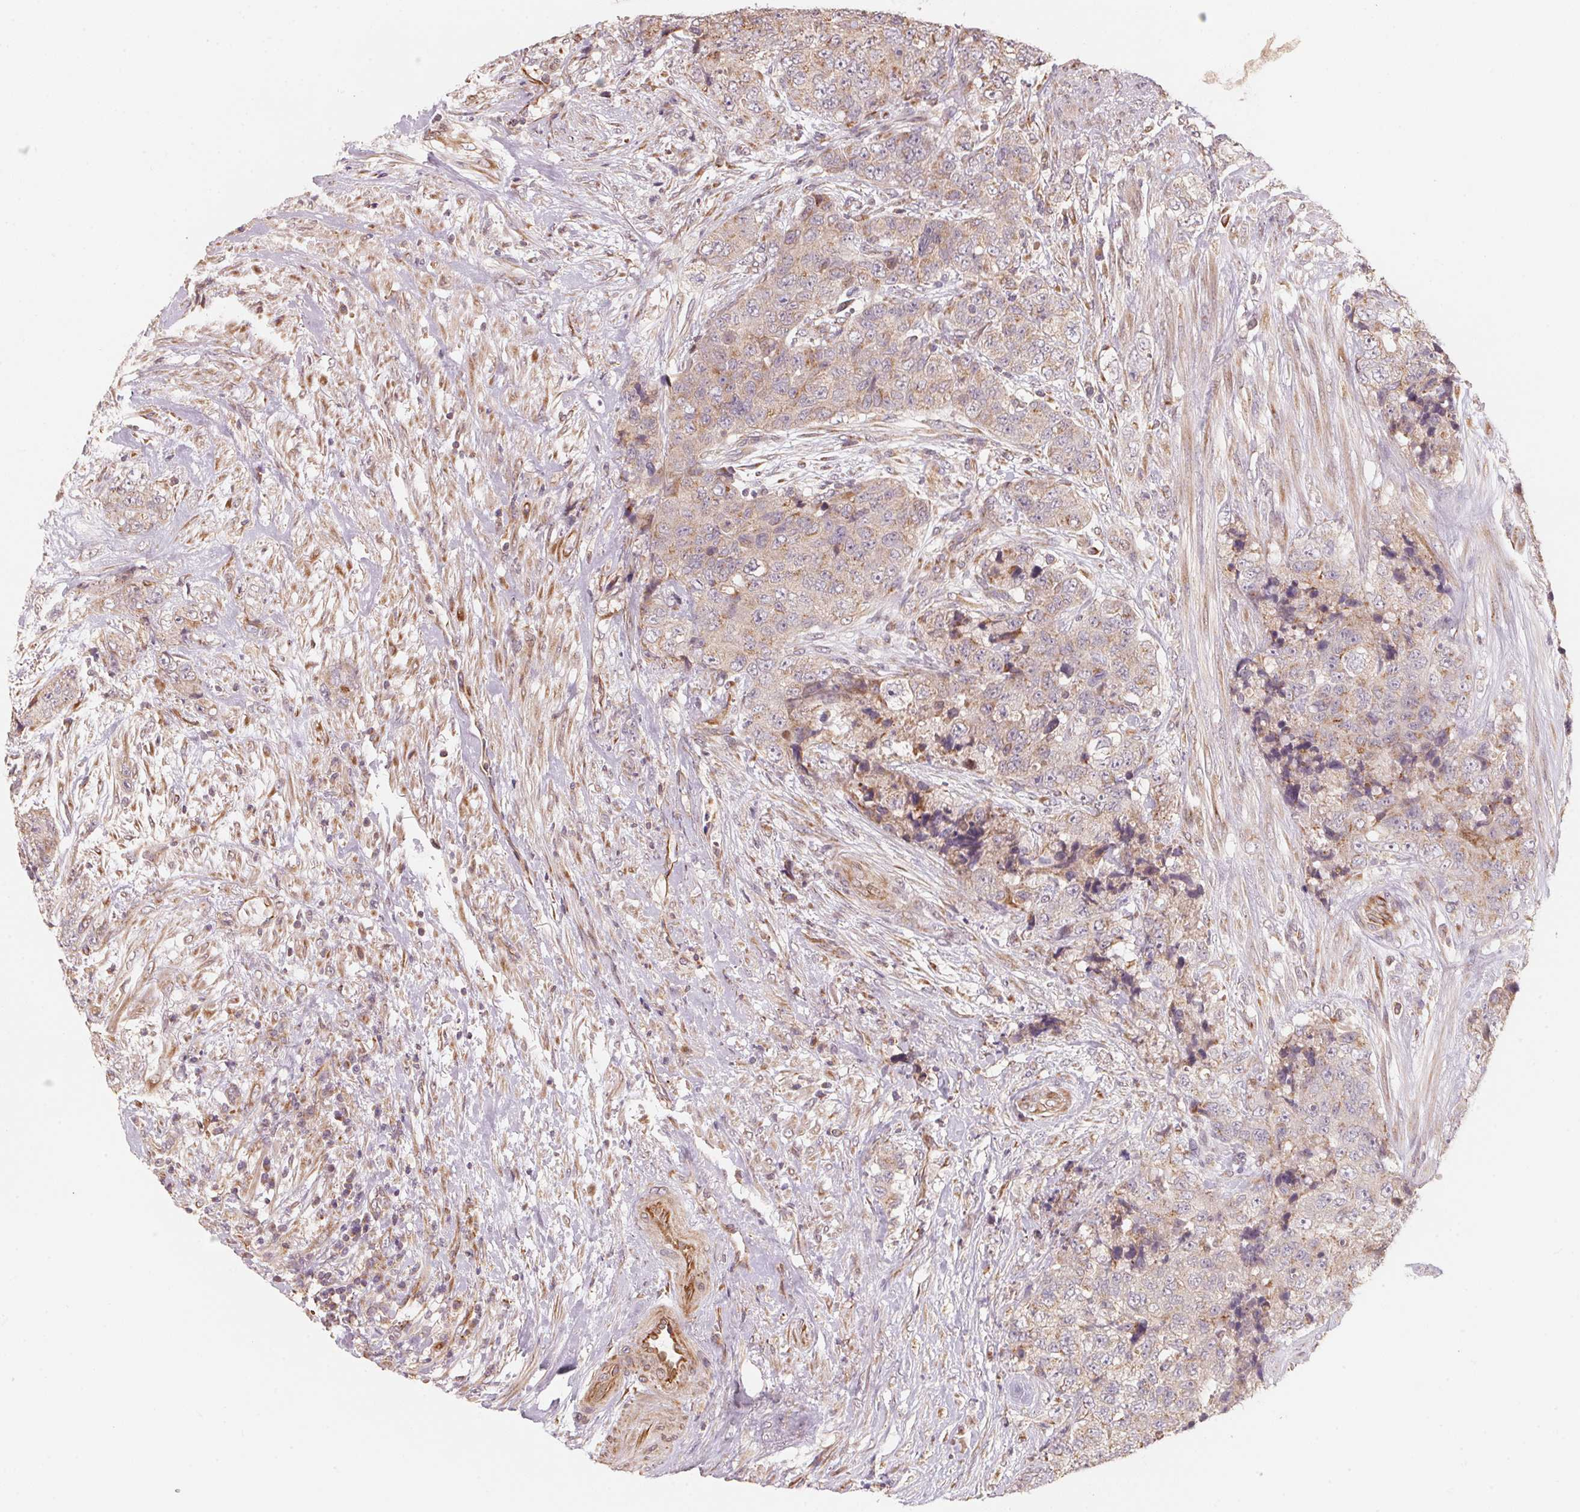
{"staining": {"intensity": "weak", "quantity": "25%-75%", "location": "cytoplasmic/membranous"}, "tissue": "urothelial cancer", "cell_type": "Tumor cells", "image_type": "cancer", "snomed": [{"axis": "morphology", "description": "Urothelial carcinoma, High grade"}, {"axis": "topography", "description": "Urinary bladder"}], "caption": "Human urothelial cancer stained for a protein (brown) exhibits weak cytoplasmic/membranous positive expression in about 25%-75% of tumor cells.", "gene": "TSPAN12", "patient": {"sex": "female", "age": 78}}